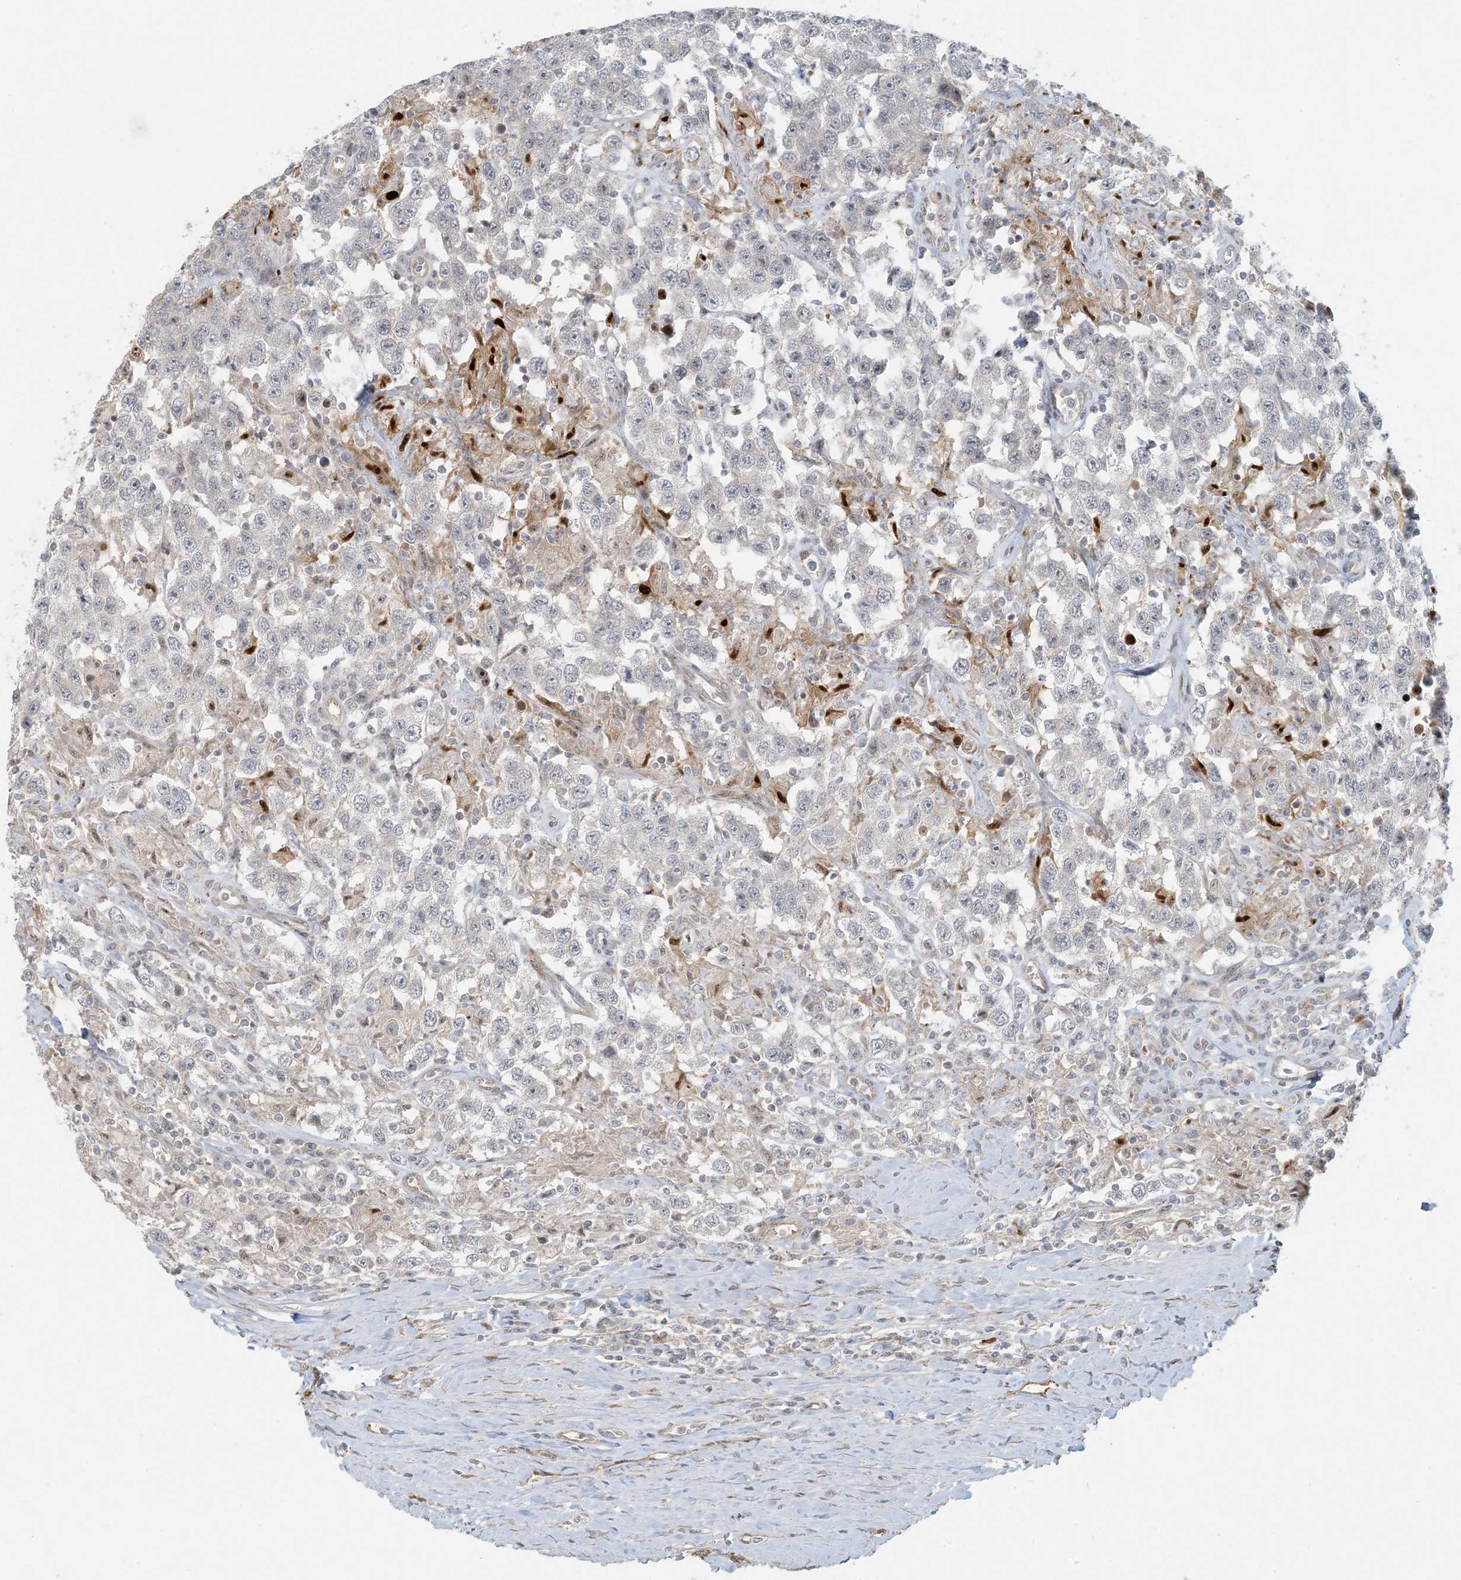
{"staining": {"intensity": "negative", "quantity": "none", "location": "none"}, "tissue": "testis cancer", "cell_type": "Tumor cells", "image_type": "cancer", "snomed": [{"axis": "morphology", "description": "Seminoma, NOS"}, {"axis": "topography", "description": "Testis"}], "caption": "Testis cancer (seminoma) was stained to show a protein in brown. There is no significant staining in tumor cells. The staining is performed using DAB brown chromogen with nuclei counter-stained in using hematoxylin.", "gene": "BCORL1", "patient": {"sex": "male", "age": 41}}